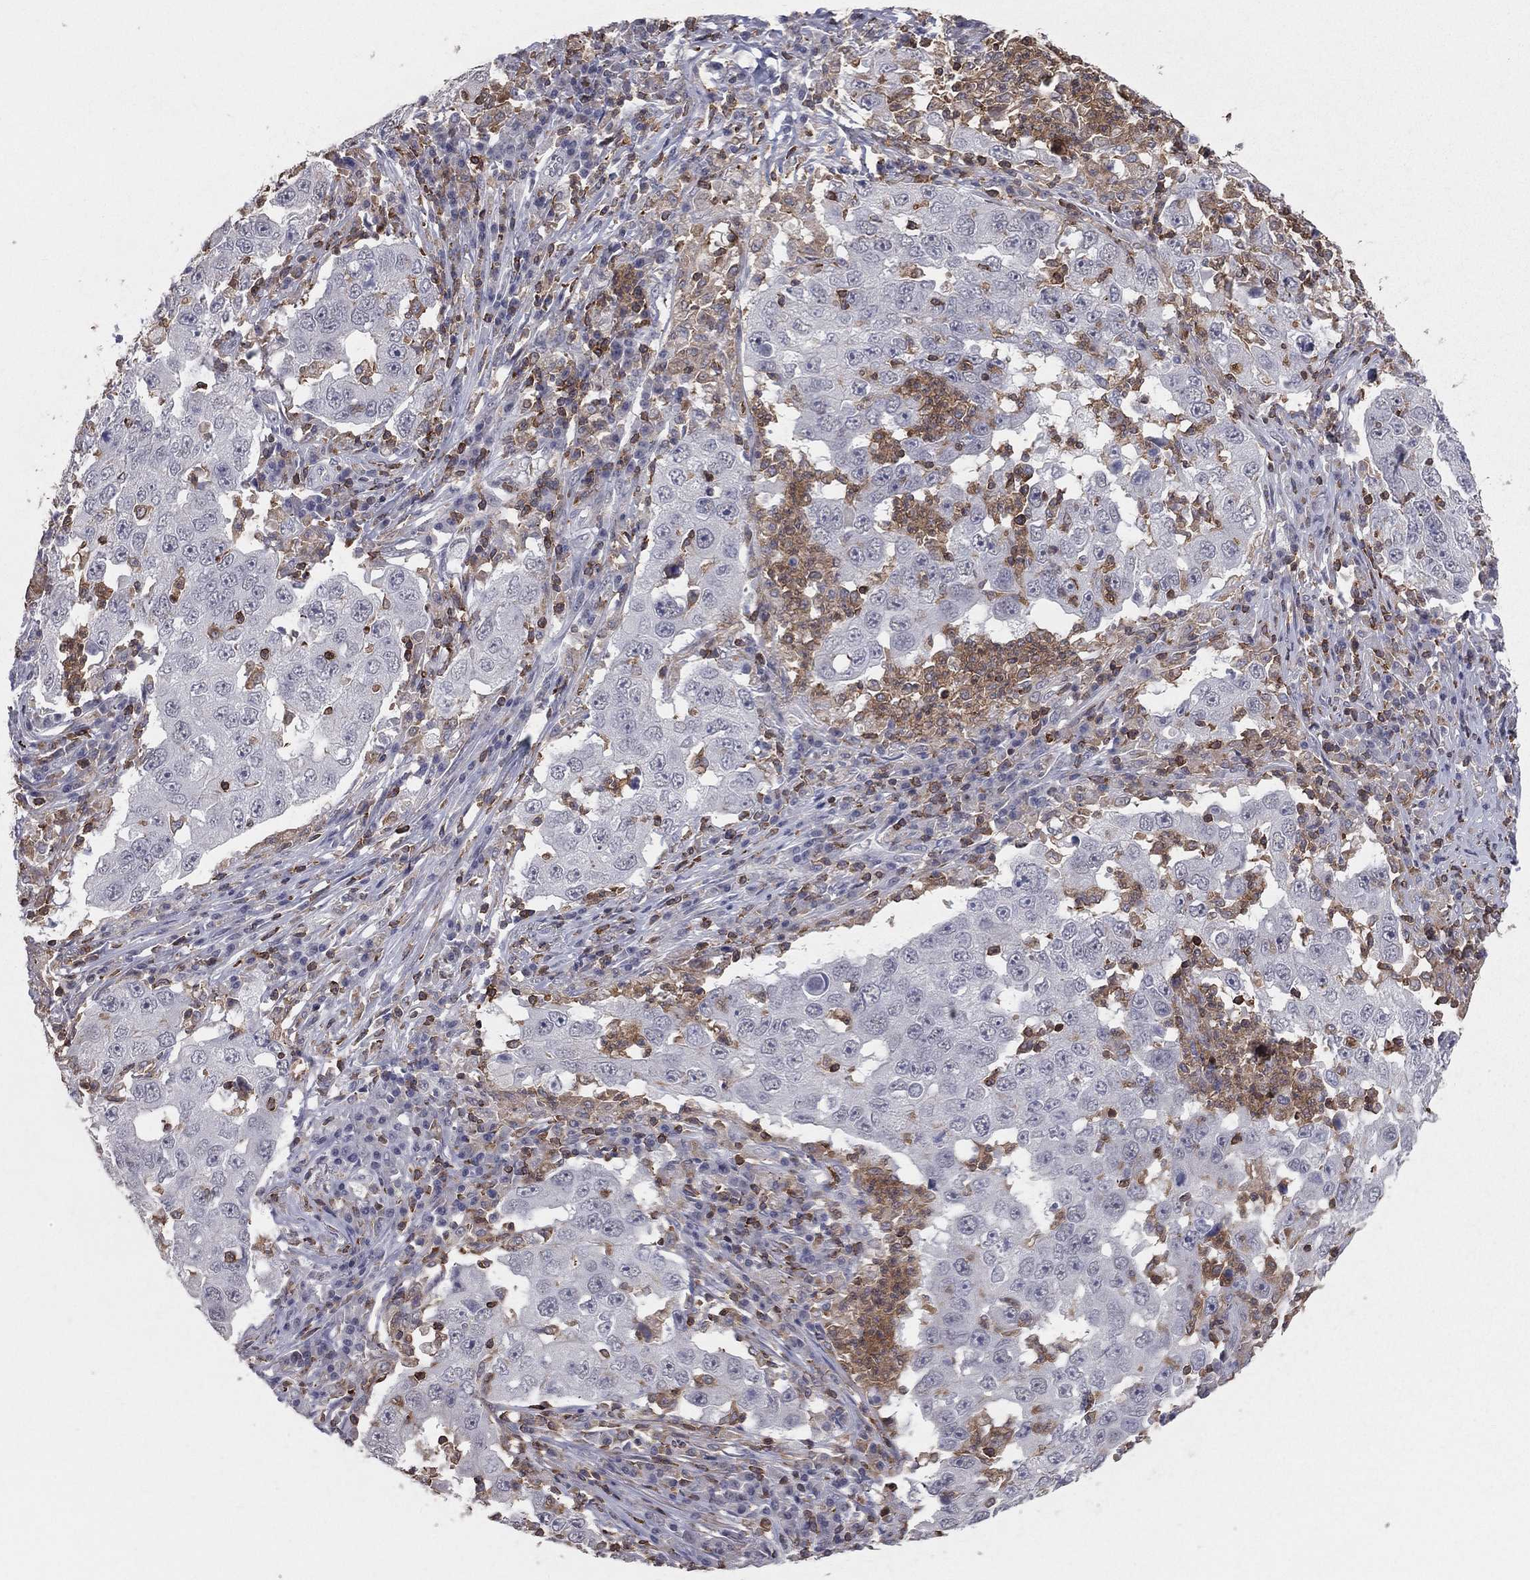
{"staining": {"intensity": "negative", "quantity": "none", "location": "none"}, "tissue": "lung cancer", "cell_type": "Tumor cells", "image_type": "cancer", "snomed": [{"axis": "morphology", "description": "Adenocarcinoma, NOS"}, {"axis": "topography", "description": "Lung"}], "caption": "This is a micrograph of IHC staining of lung adenocarcinoma, which shows no expression in tumor cells.", "gene": "PSTPIP1", "patient": {"sex": "male", "age": 73}}